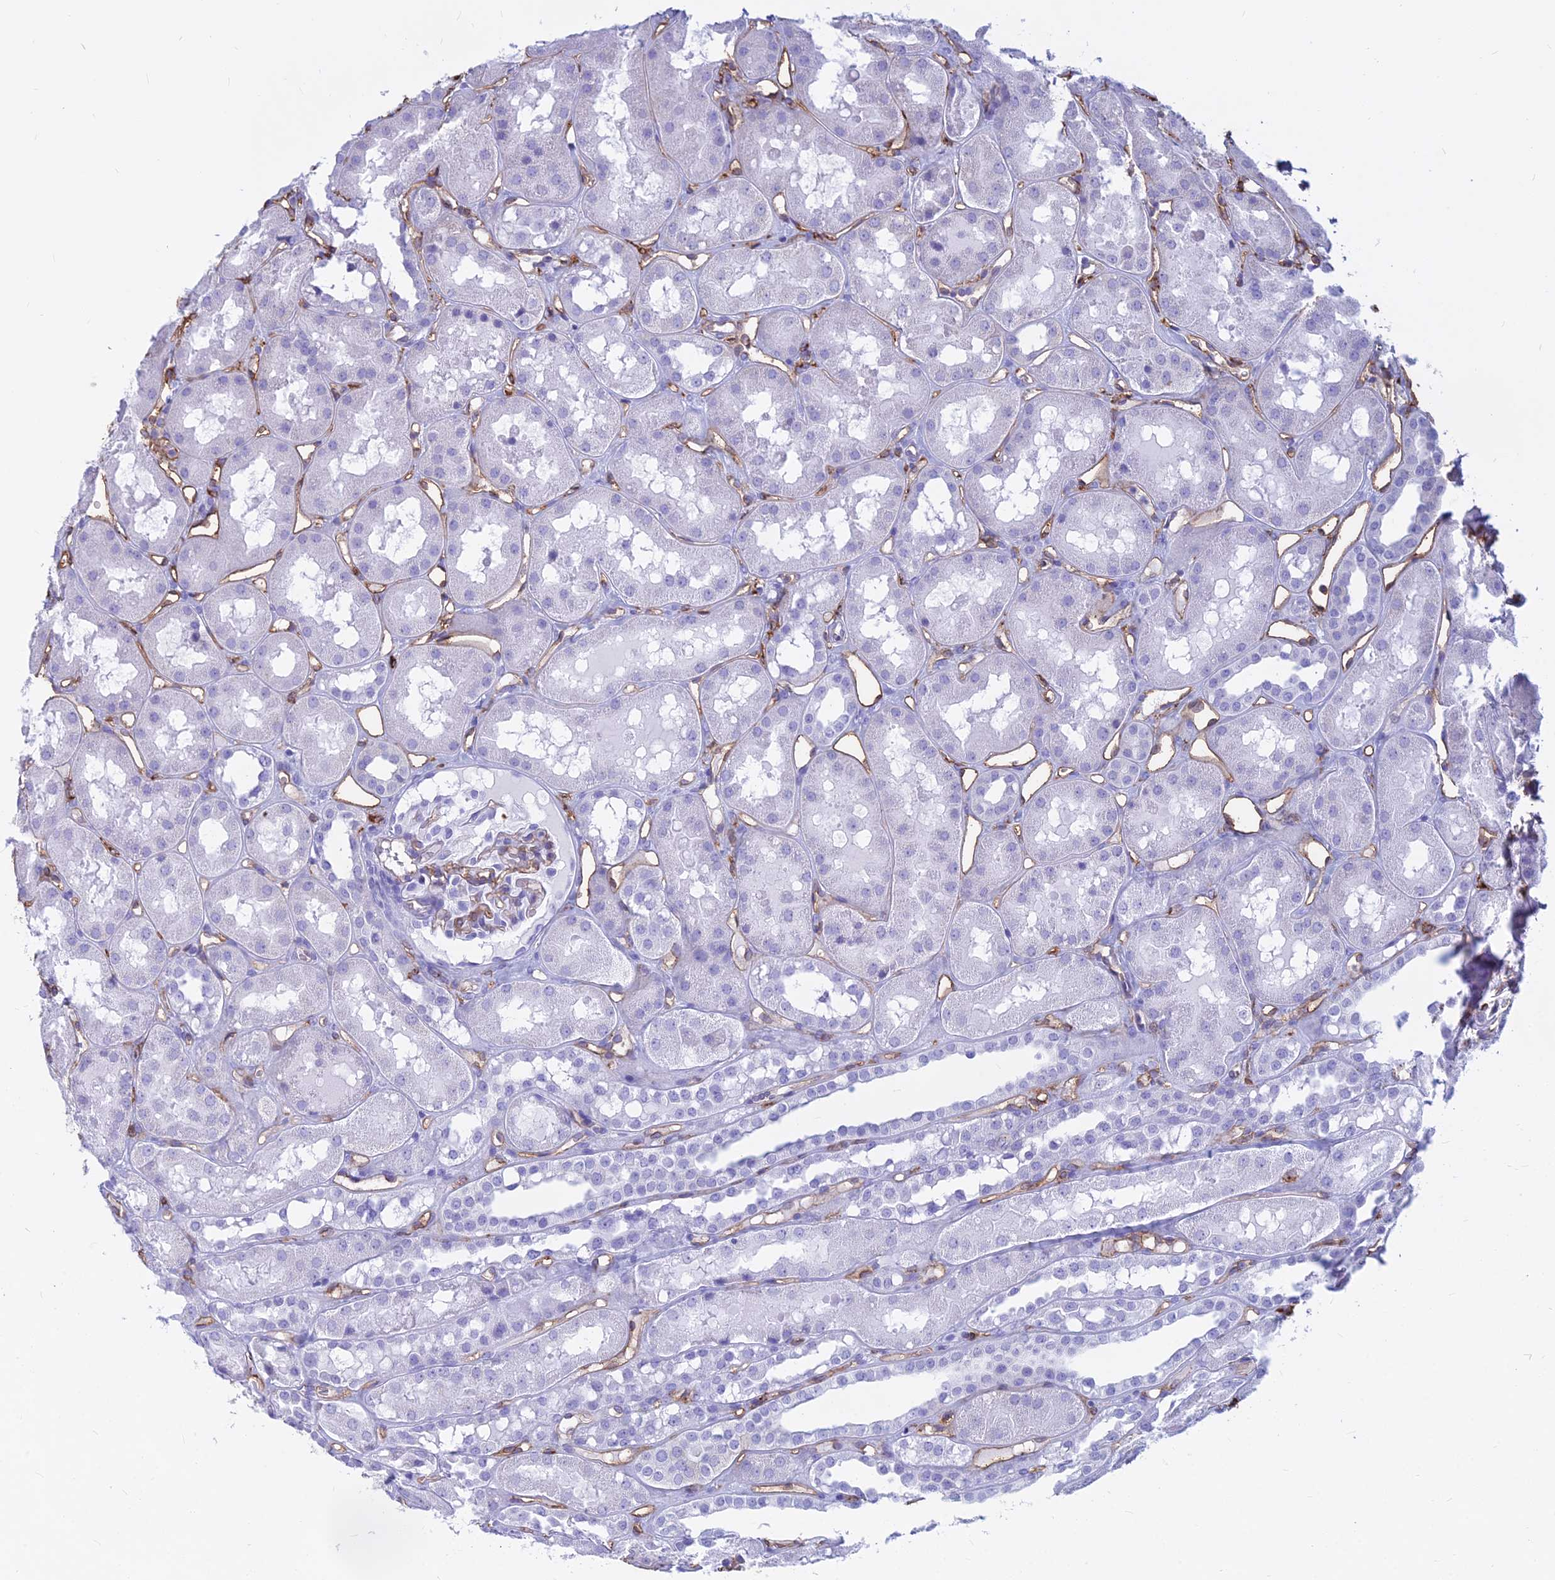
{"staining": {"intensity": "weak", "quantity": "<25%", "location": "cytoplasmic/membranous"}, "tissue": "kidney", "cell_type": "Cells in glomeruli", "image_type": "normal", "snomed": [{"axis": "morphology", "description": "Normal tissue, NOS"}, {"axis": "topography", "description": "Kidney"}], "caption": "A micrograph of kidney stained for a protein demonstrates no brown staining in cells in glomeruli.", "gene": "HLA", "patient": {"sex": "male", "age": 16}}